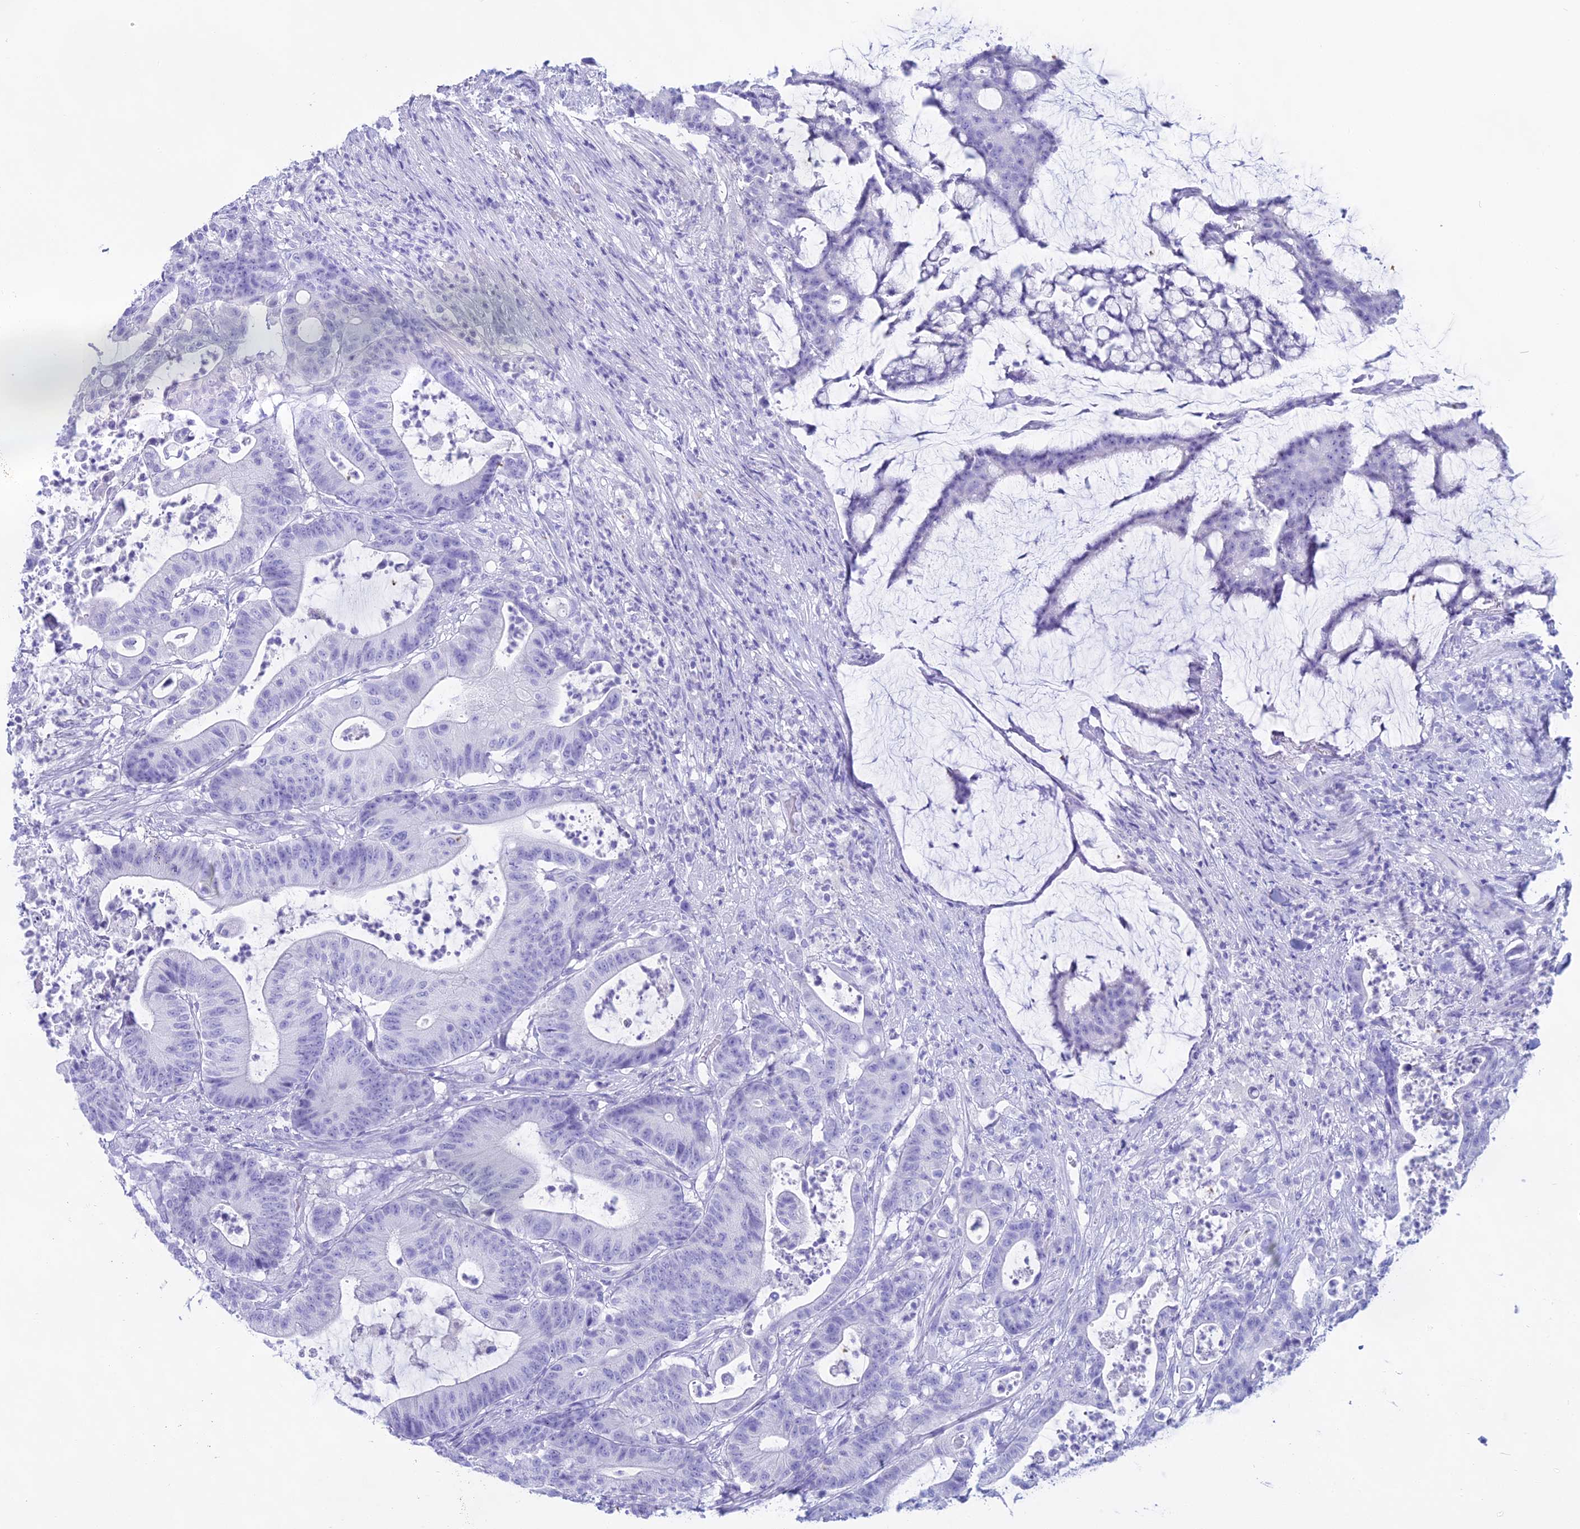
{"staining": {"intensity": "negative", "quantity": "none", "location": "none"}, "tissue": "colorectal cancer", "cell_type": "Tumor cells", "image_type": "cancer", "snomed": [{"axis": "morphology", "description": "Adenocarcinoma, NOS"}, {"axis": "topography", "description": "Colon"}], "caption": "Image shows no protein positivity in tumor cells of colorectal cancer tissue. (IHC, brightfield microscopy, high magnification).", "gene": "CGB2", "patient": {"sex": "female", "age": 84}}